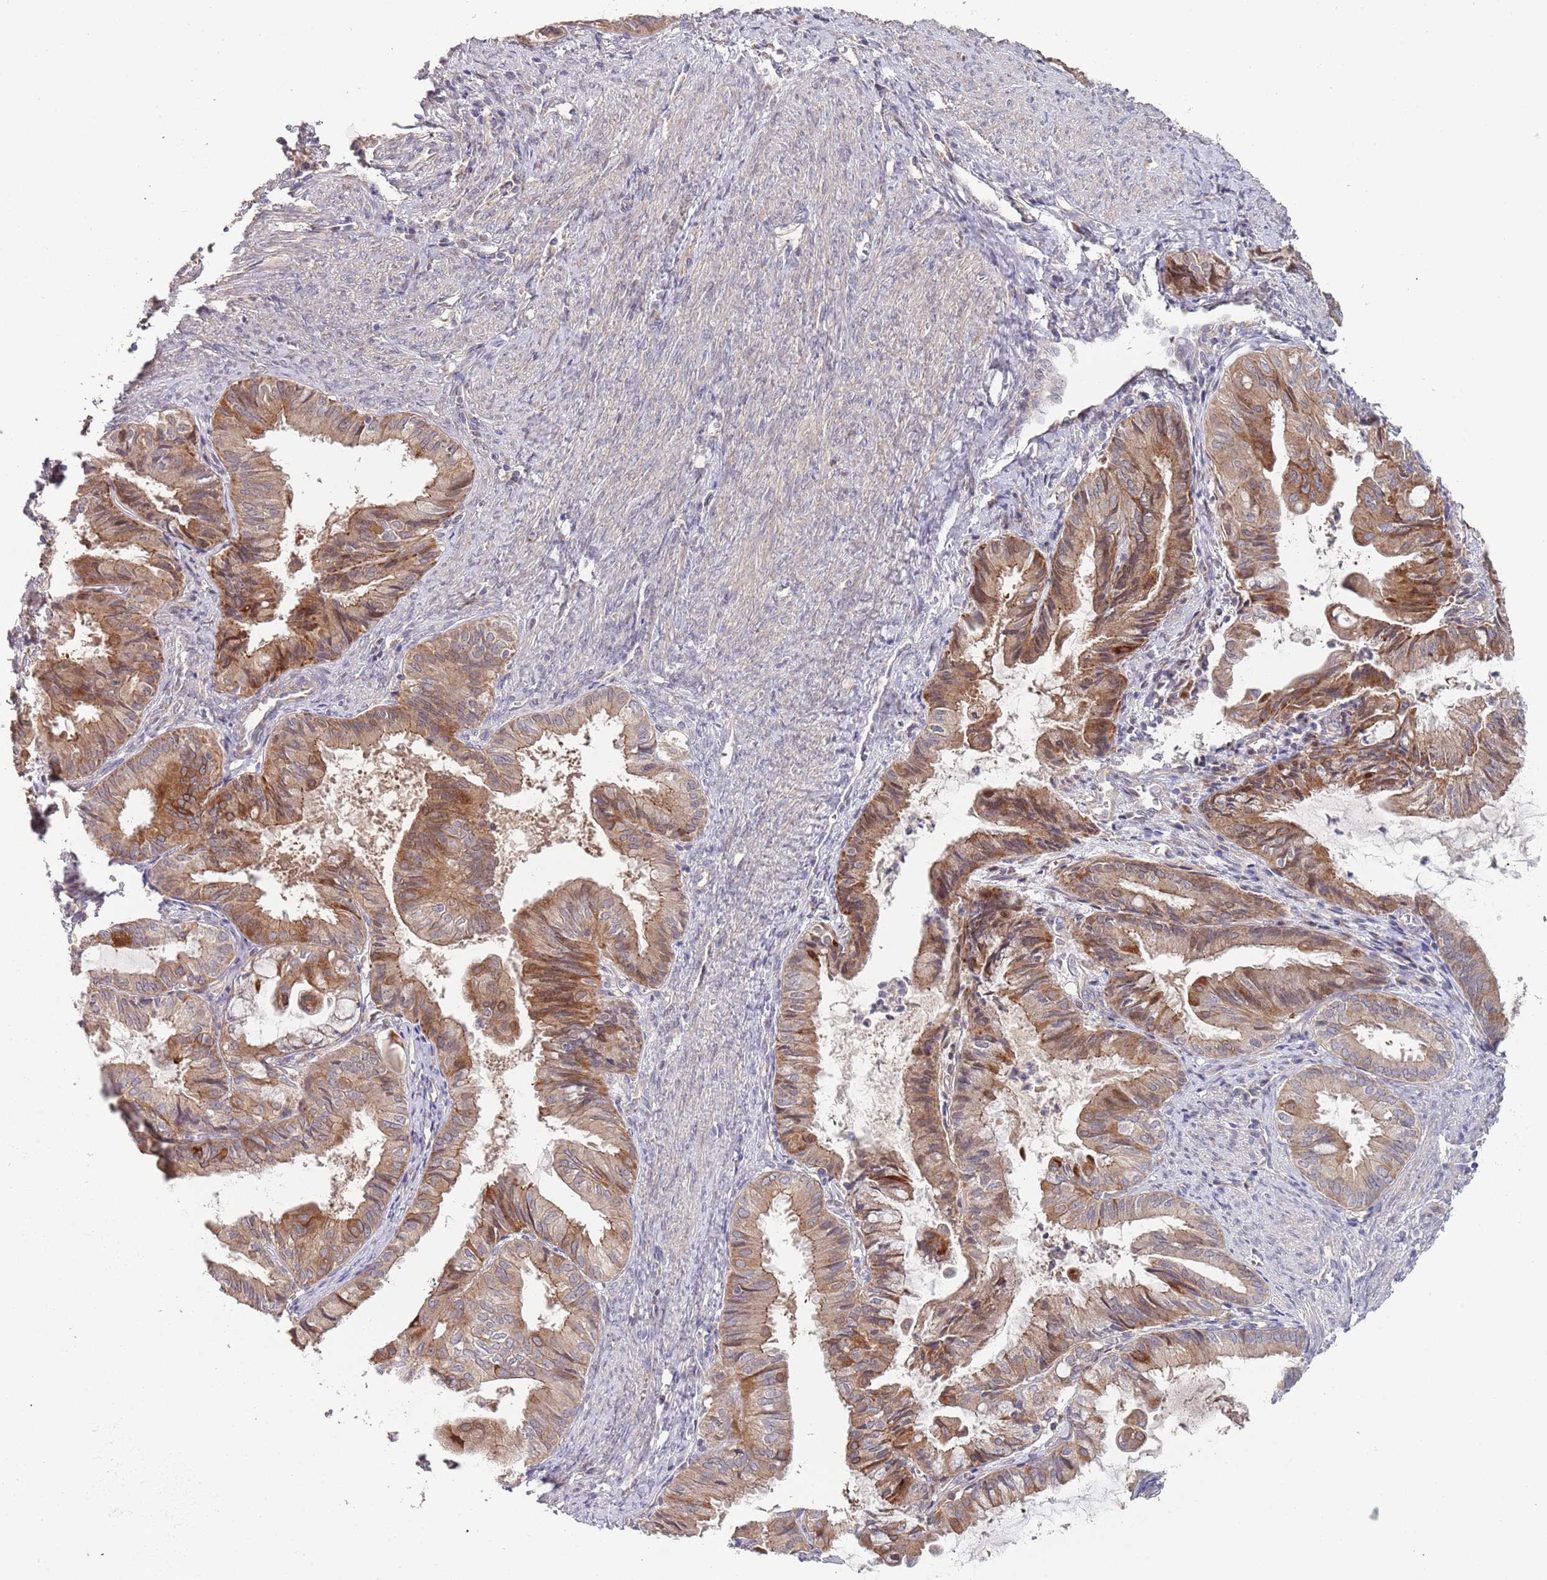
{"staining": {"intensity": "moderate", "quantity": "25%-75%", "location": "cytoplasmic/membranous"}, "tissue": "endometrial cancer", "cell_type": "Tumor cells", "image_type": "cancer", "snomed": [{"axis": "morphology", "description": "Adenocarcinoma, NOS"}, {"axis": "topography", "description": "Endometrium"}], "caption": "Protein expression analysis of endometrial cancer (adenocarcinoma) demonstrates moderate cytoplasmic/membranous staining in approximately 25%-75% of tumor cells.", "gene": "ABCC10", "patient": {"sex": "female", "age": 86}}